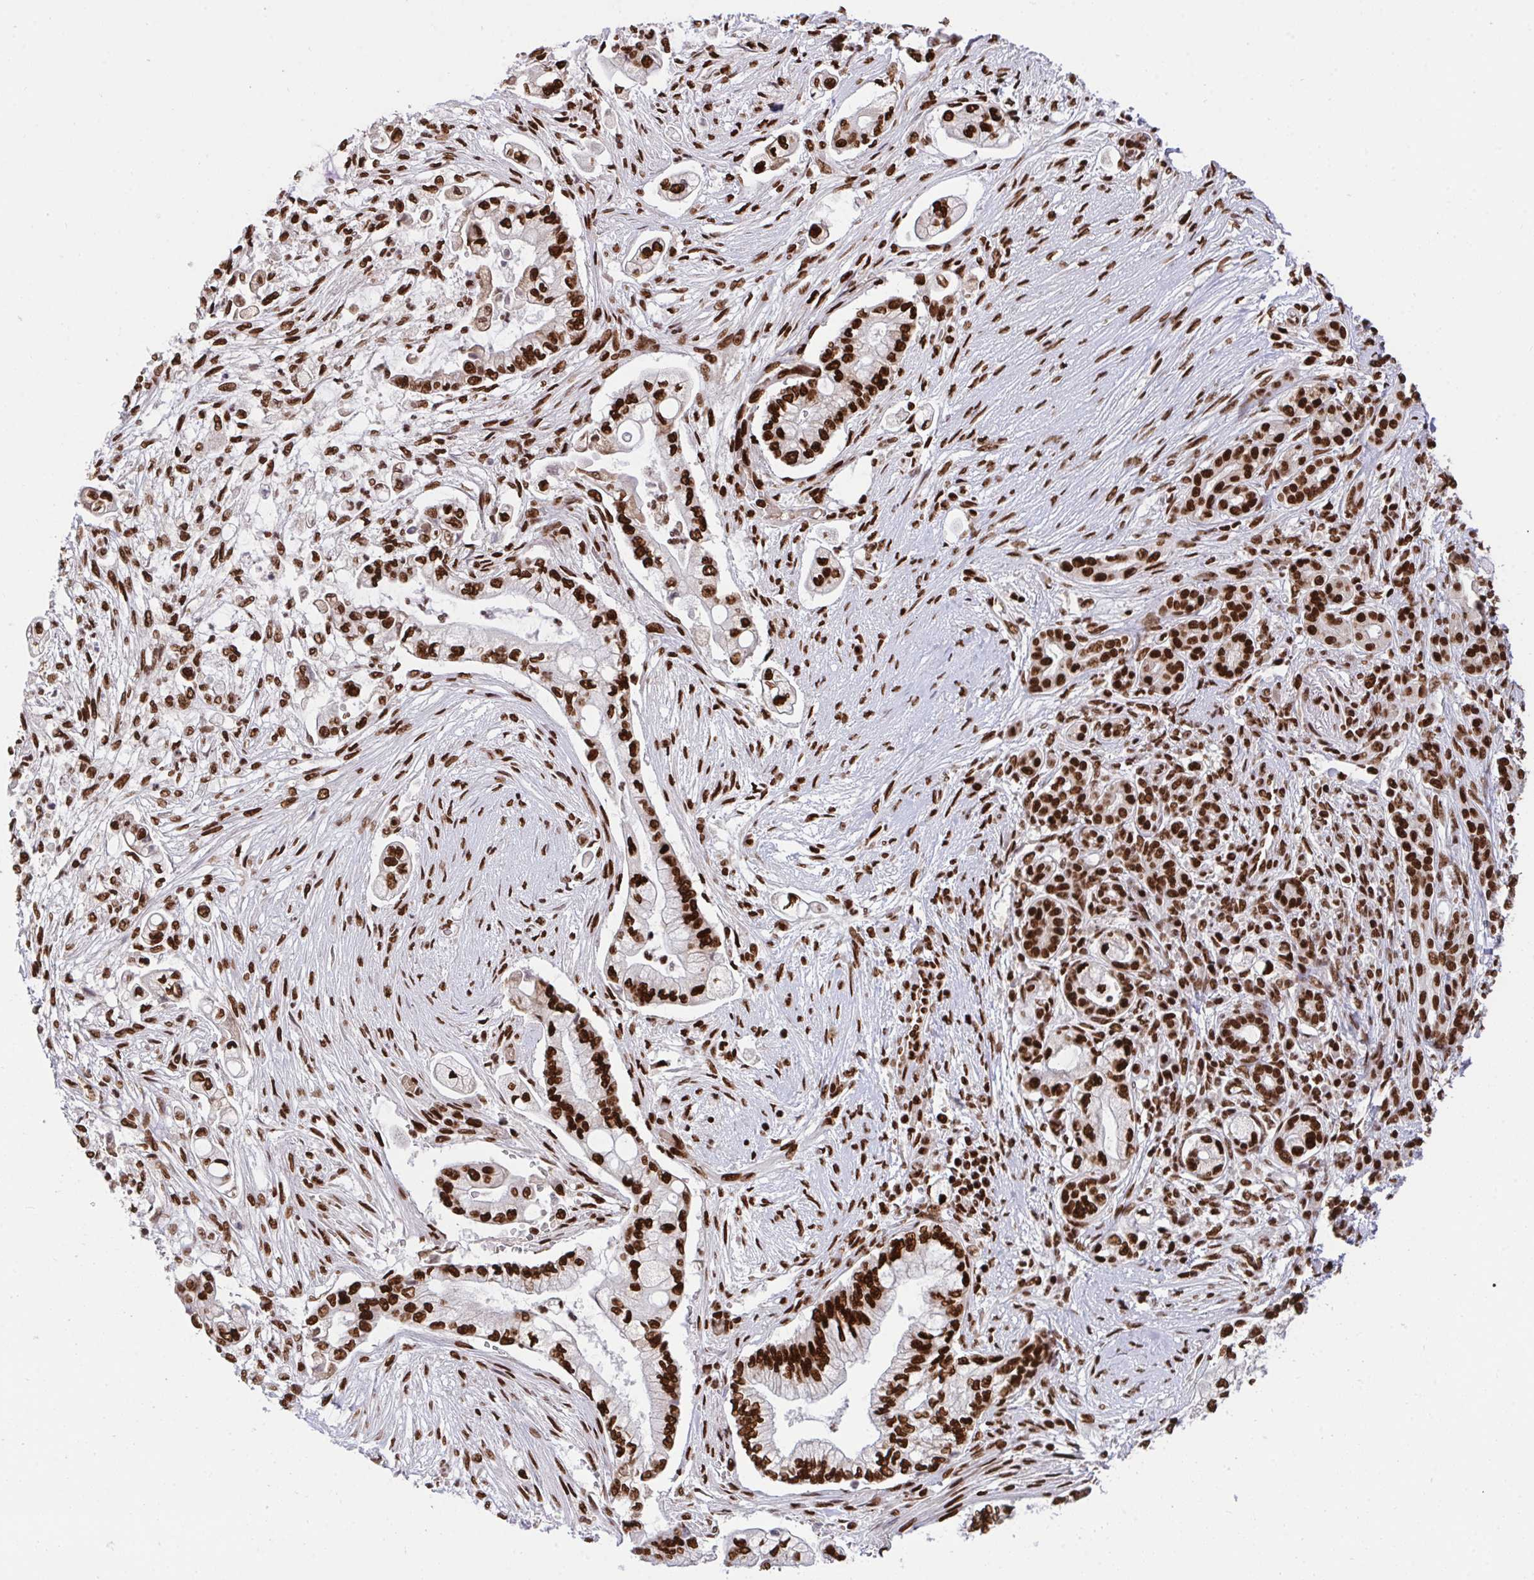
{"staining": {"intensity": "strong", "quantity": ">75%", "location": "nuclear"}, "tissue": "pancreatic cancer", "cell_type": "Tumor cells", "image_type": "cancer", "snomed": [{"axis": "morphology", "description": "Adenocarcinoma, NOS"}, {"axis": "topography", "description": "Pancreas"}], "caption": "DAB immunohistochemical staining of human adenocarcinoma (pancreatic) displays strong nuclear protein expression in about >75% of tumor cells.", "gene": "HNRNPL", "patient": {"sex": "female", "age": 69}}